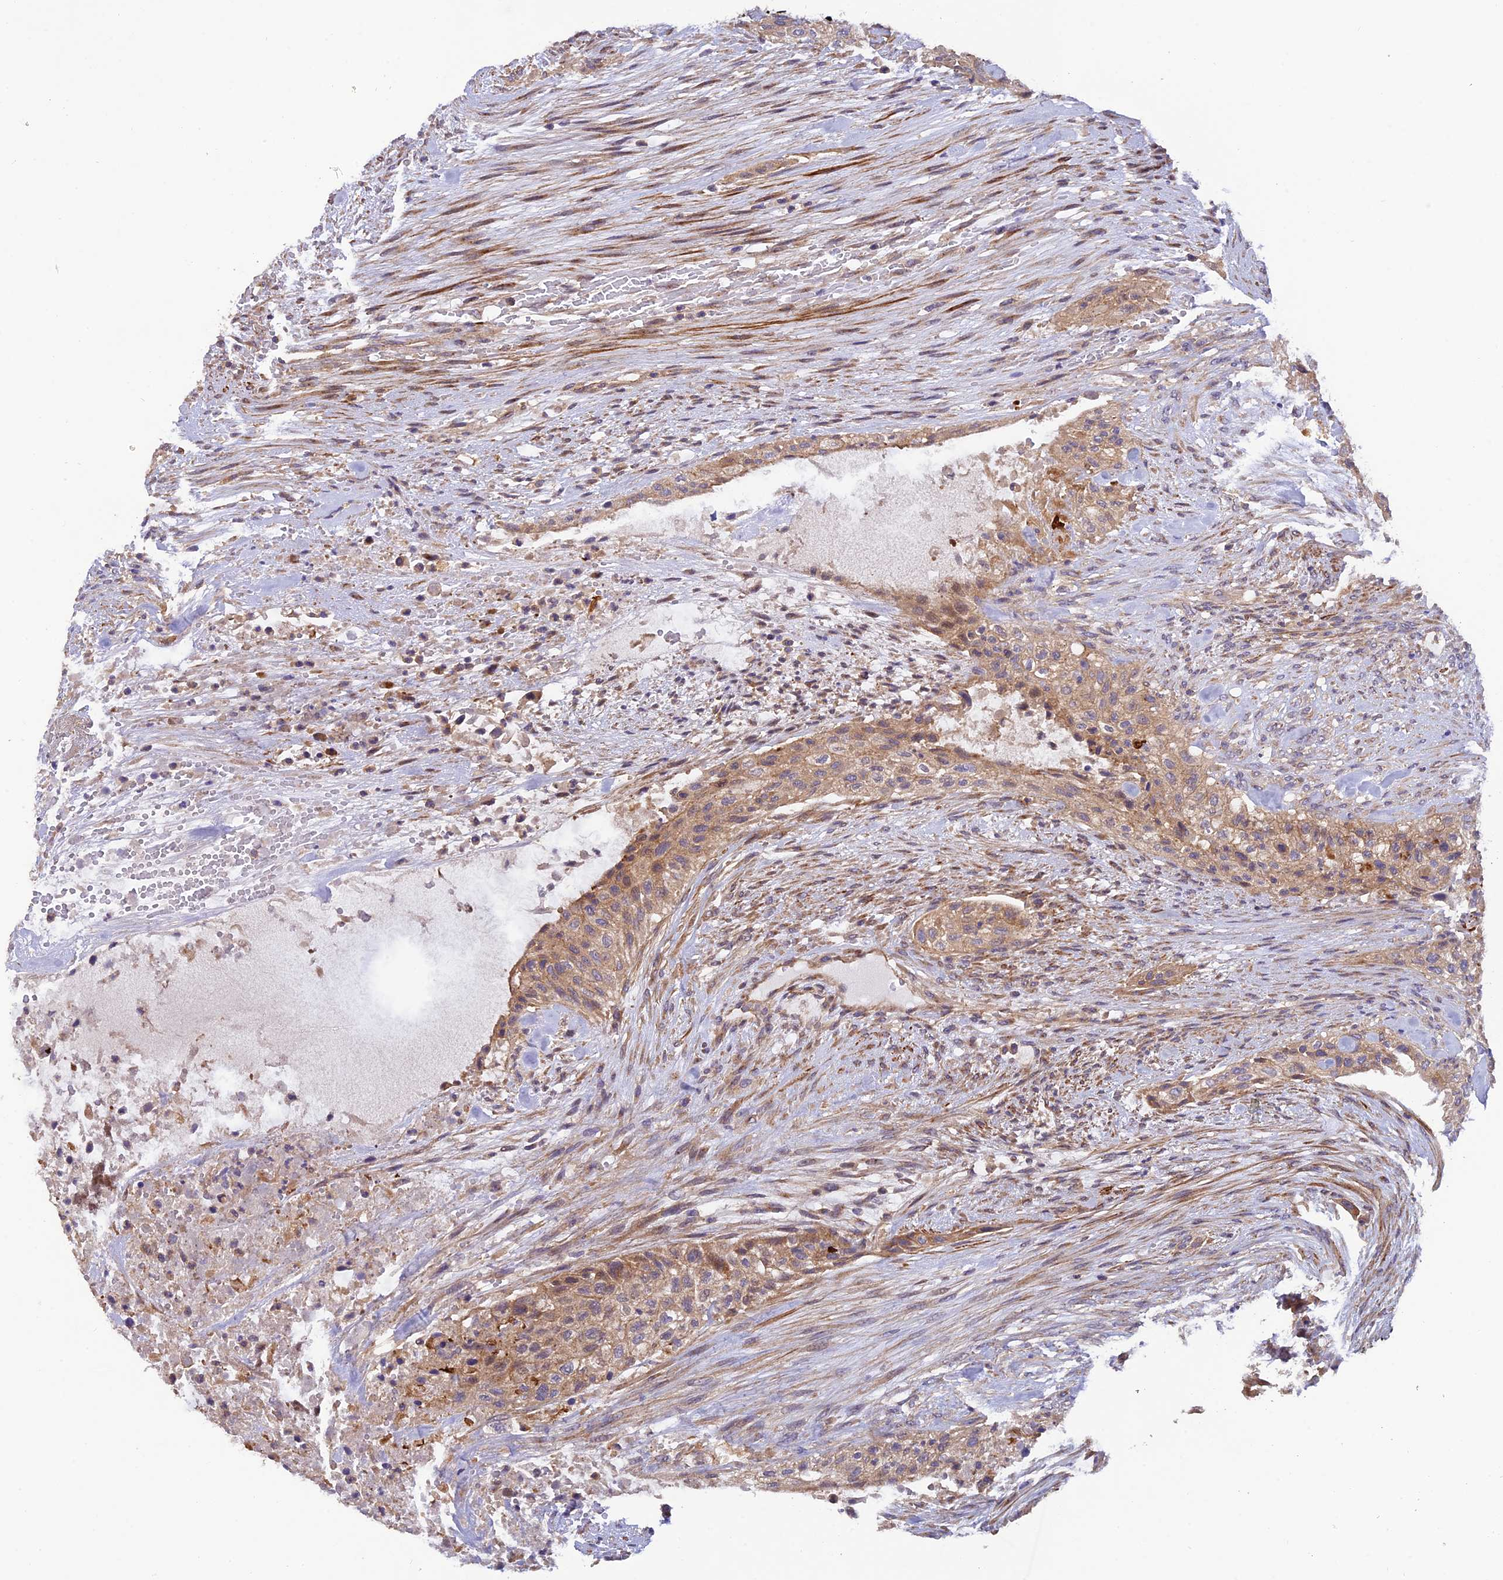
{"staining": {"intensity": "moderate", "quantity": ">75%", "location": "cytoplasmic/membranous"}, "tissue": "urothelial cancer", "cell_type": "Tumor cells", "image_type": "cancer", "snomed": [{"axis": "morphology", "description": "Urothelial carcinoma, High grade"}, {"axis": "topography", "description": "Urinary bladder"}], "caption": "Brown immunohistochemical staining in human urothelial cancer shows moderate cytoplasmic/membranous positivity in about >75% of tumor cells. The staining was performed using DAB to visualize the protein expression in brown, while the nuclei were stained in blue with hematoxylin (Magnification: 20x).", "gene": "ADAMTS15", "patient": {"sex": "male", "age": 35}}